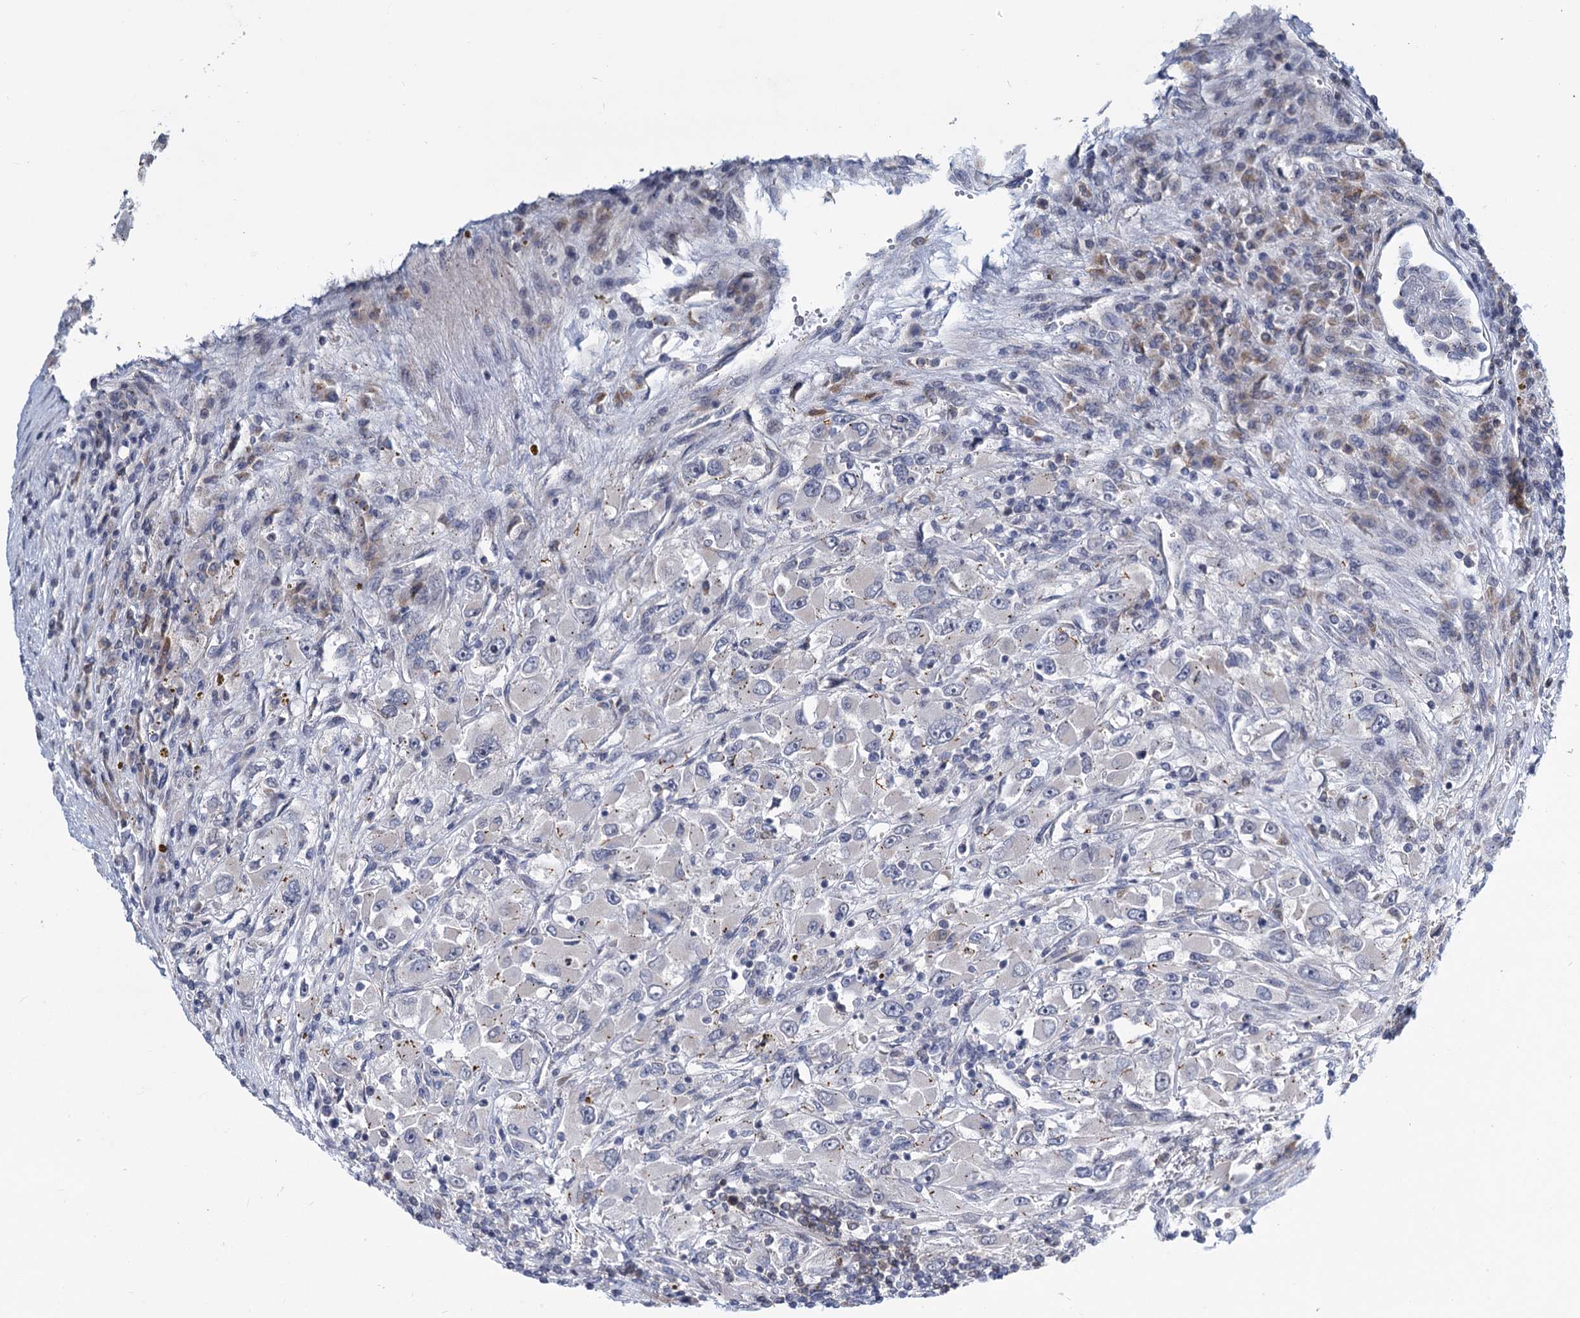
{"staining": {"intensity": "negative", "quantity": "none", "location": "none"}, "tissue": "renal cancer", "cell_type": "Tumor cells", "image_type": "cancer", "snomed": [{"axis": "morphology", "description": "Adenocarcinoma, NOS"}, {"axis": "topography", "description": "Kidney"}], "caption": "Image shows no protein positivity in tumor cells of adenocarcinoma (renal) tissue.", "gene": "STAP1", "patient": {"sex": "female", "age": 52}}